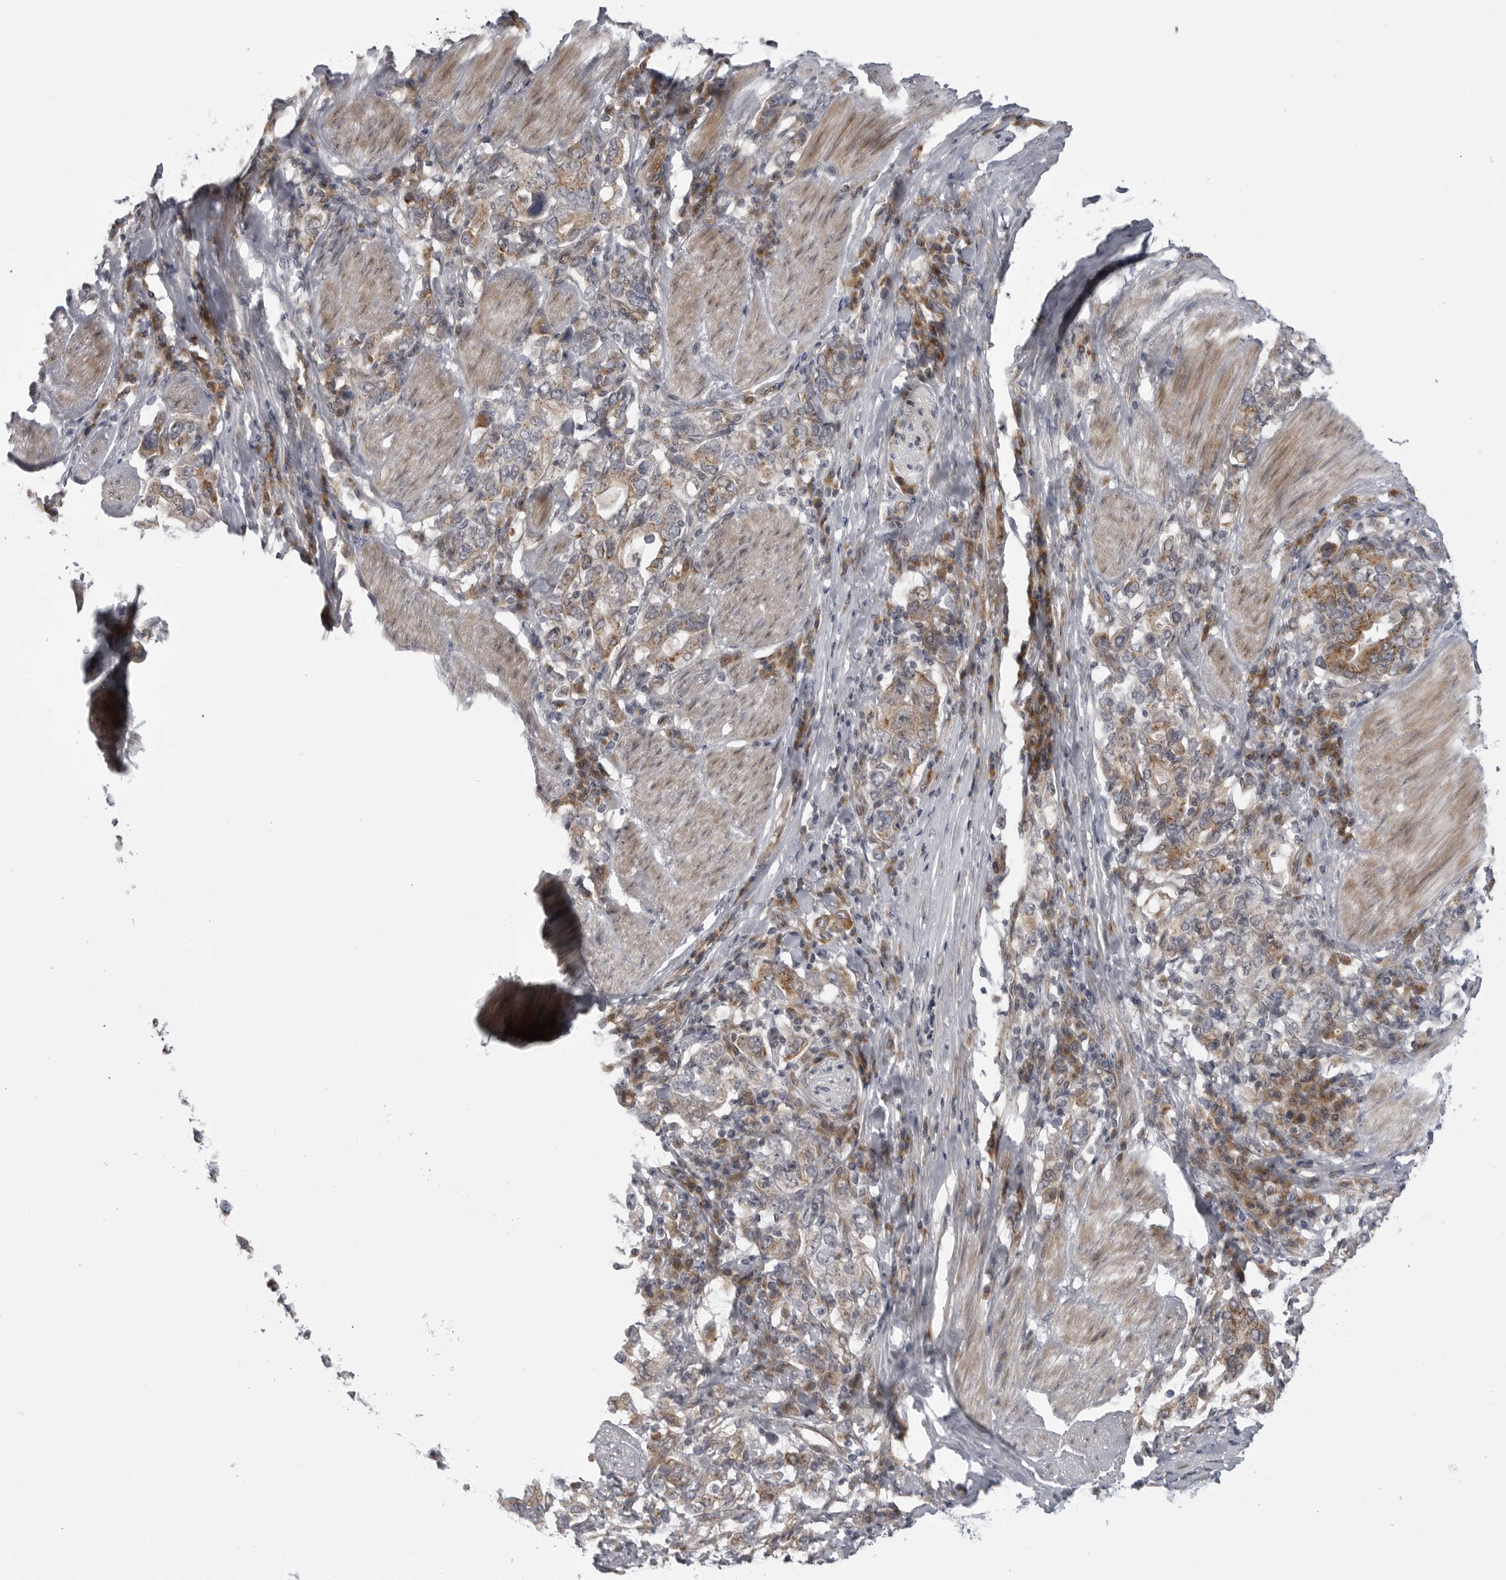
{"staining": {"intensity": "moderate", "quantity": ">75%", "location": "cytoplasmic/membranous"}, "tissue": "stomach cancer", "cell_type": "Tumor cells", "image_type": "cancer", "snomed": [{"axis": "morphology", "description": "Adenocarcinoma, NOS"}, {"axis": "topography", "description": "Stomach, upper"}], "caption": "This is a photomicrograph of immunohistochemistry staining of stomach adenocarcinoma, which shows moderate positivity in the cytoplasmic/membranous of tumor cells.", "gene": "LRRC45", "patient": {"sex": "male", "age": 62}}